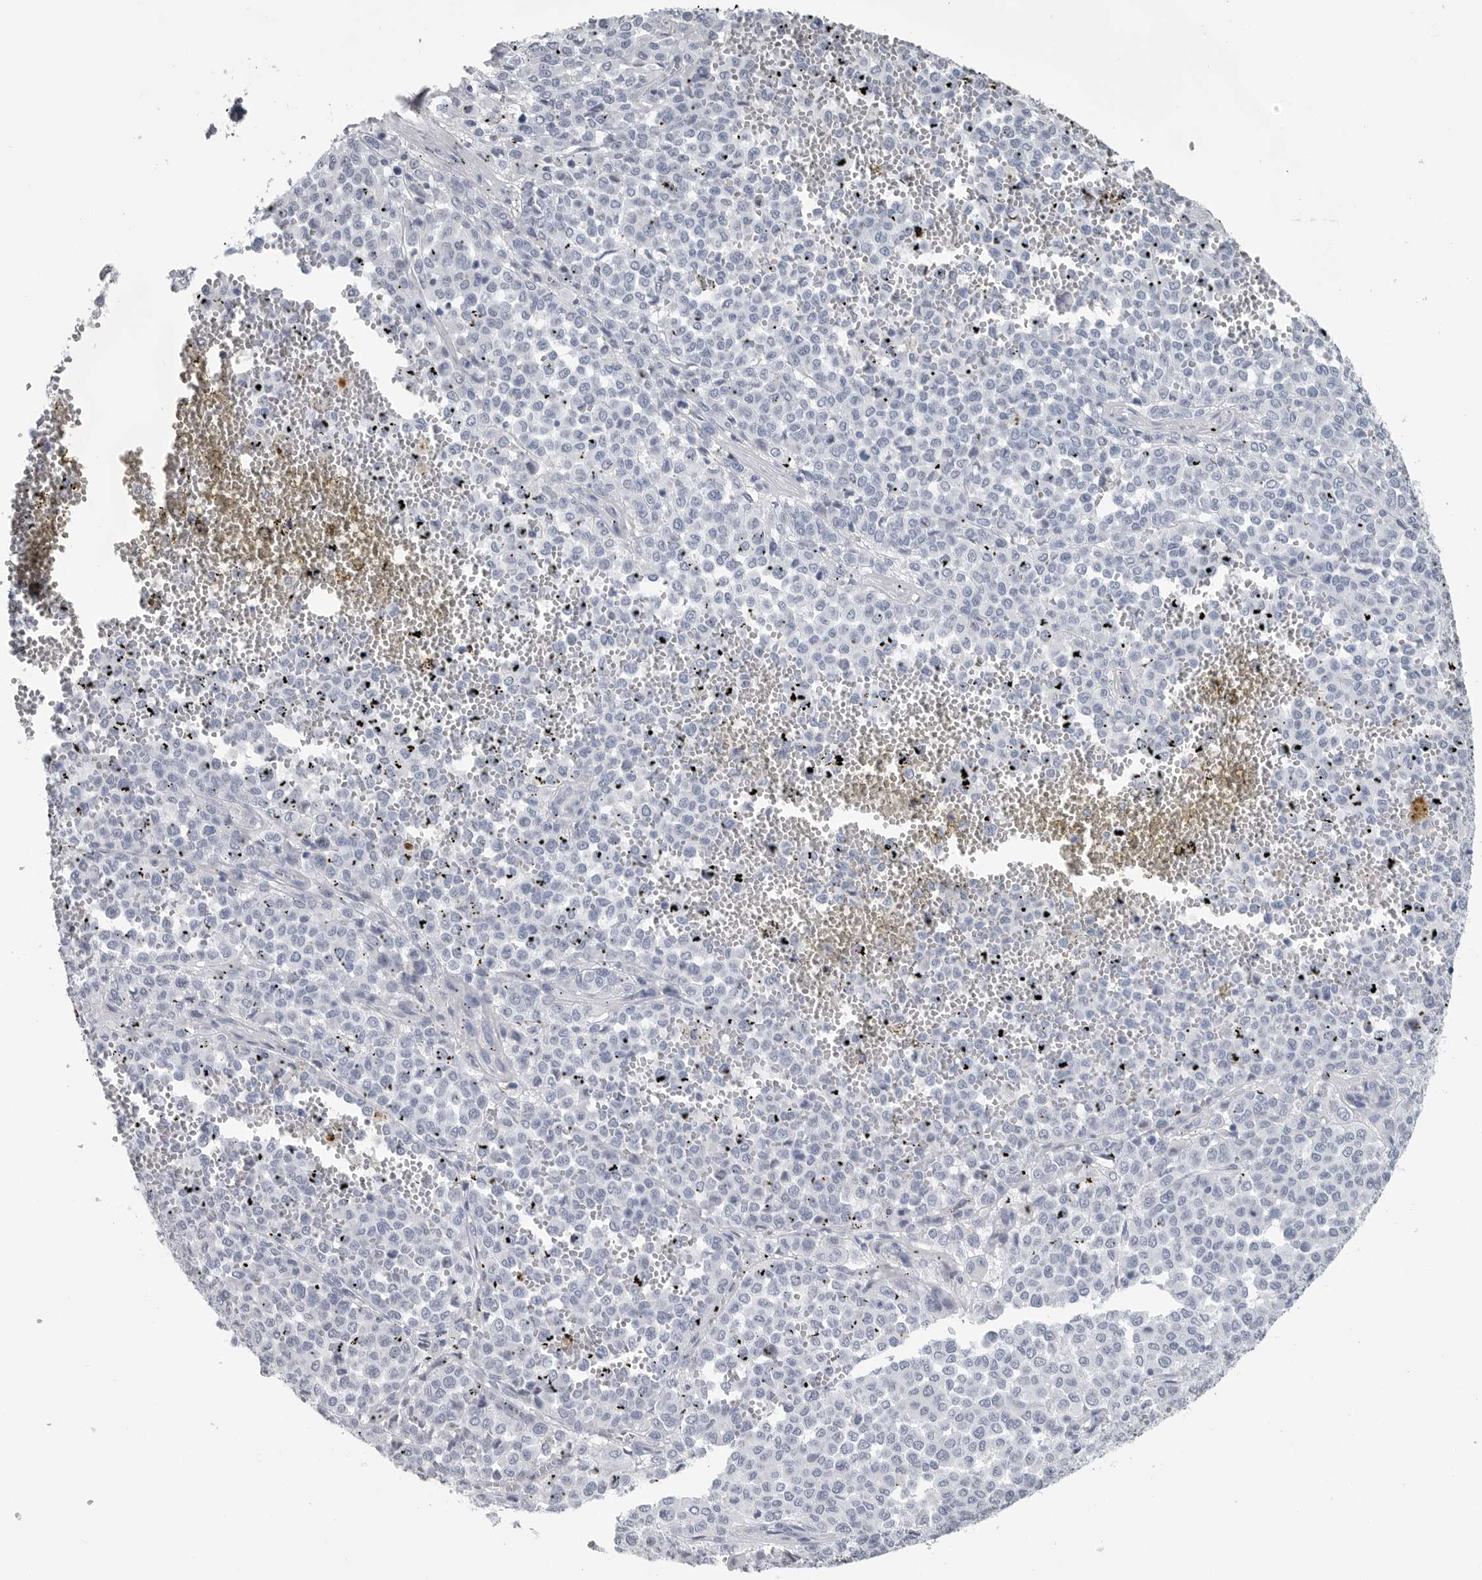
{"staining": {"intensity": "negative", "quantity": "none", "location": "none"}, "tissue": "melanoma", "cell_type": "Tumor cells", "image_type": "cancer", "snomed": [{"axis": "morphology", "description": "Malignant melanoma, Metastatic site"}, {"axis": "topography", "description": "Pancreas"}], "caption": "Tumor cells are negative for brown protein staining in malignant melanoma (metastatic site).", "gene": "AMPD1", "patient": {"sex": "female", "age": 30}}